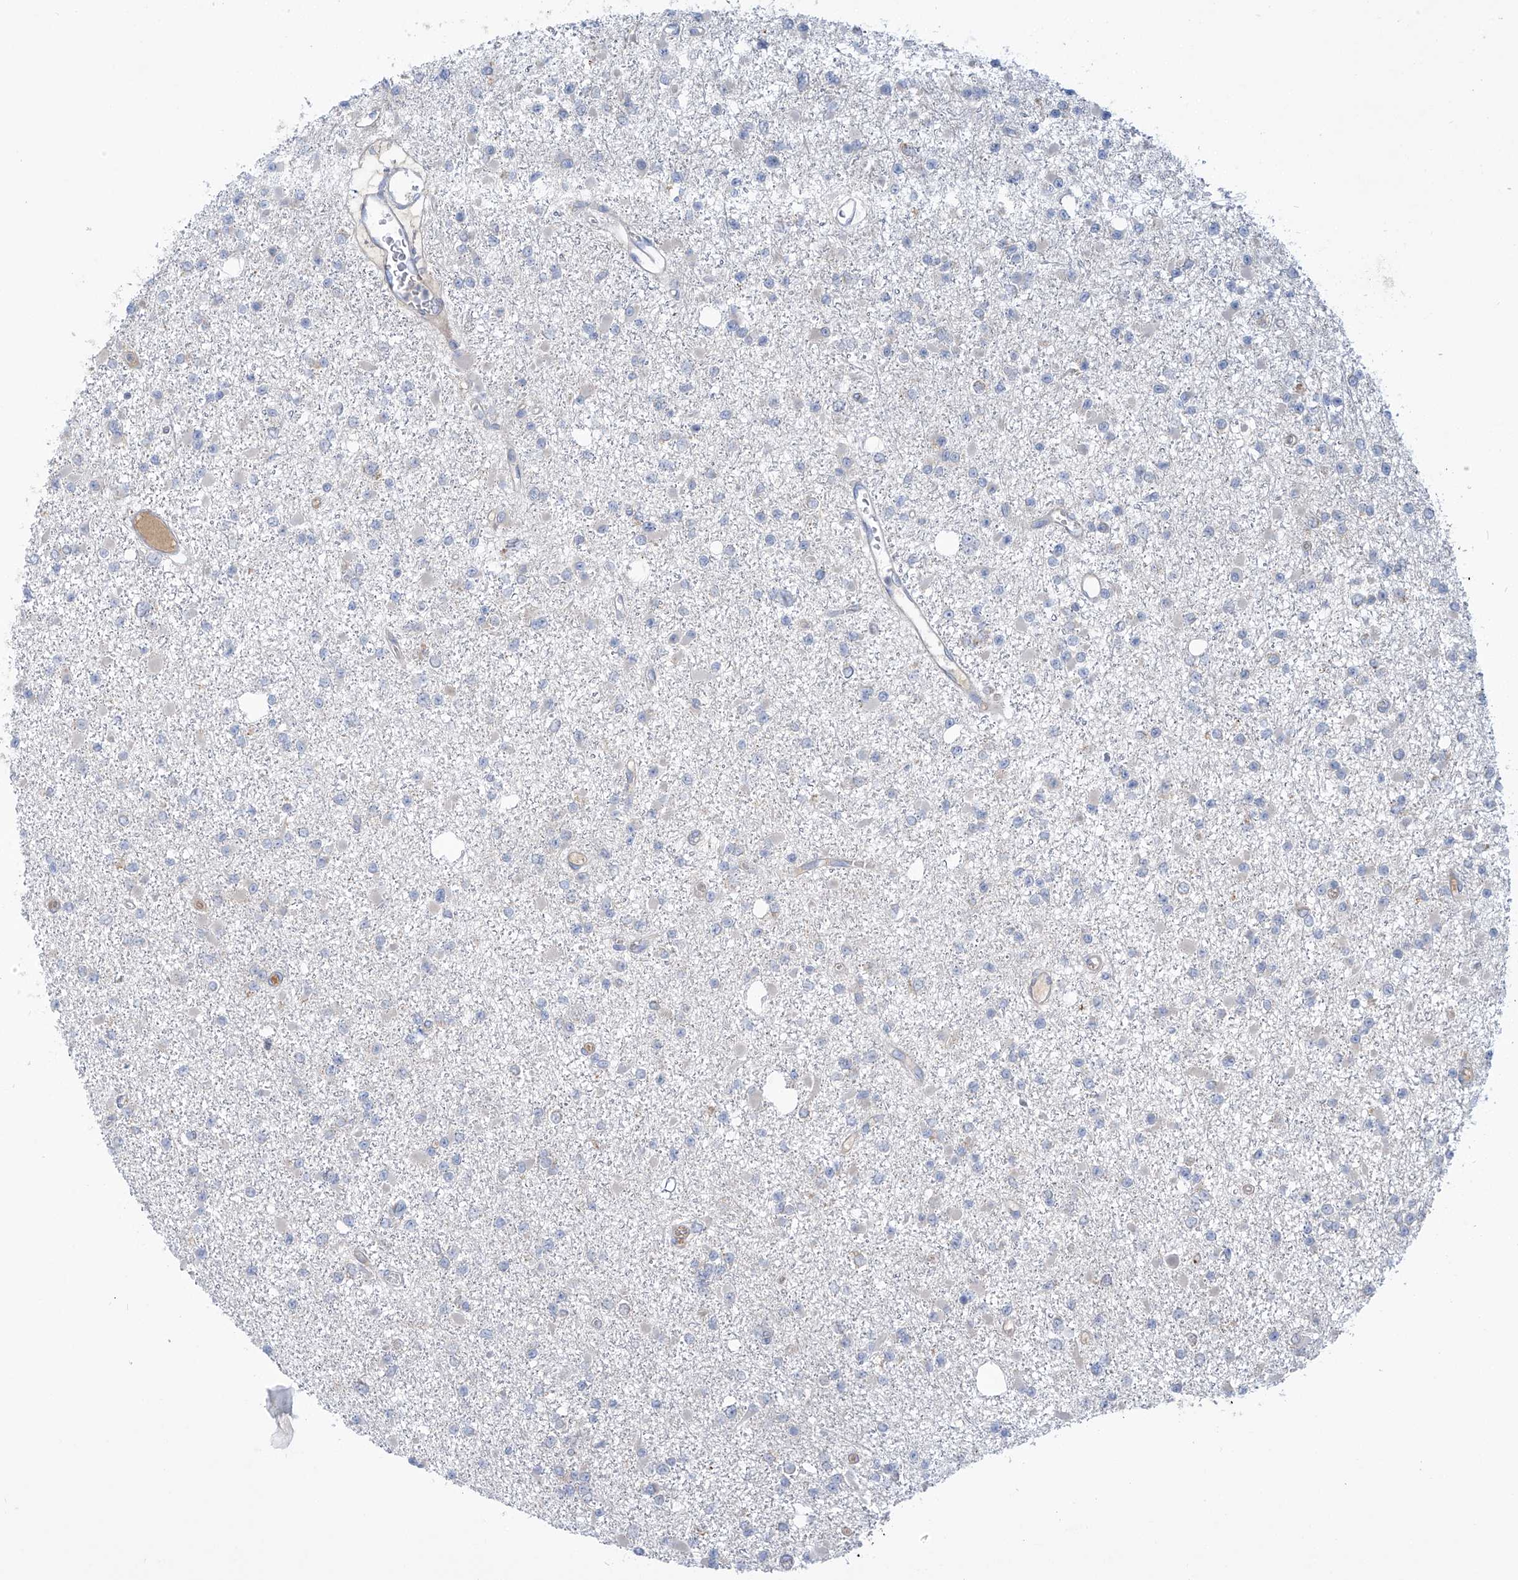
{"staining": {"intensity": "negative", "quantity": "none", "location": "none"}, "tissue": "glioma", "cell_type": "Tumor cells", "image_type": "cancer", "snomed": [{"axis": "morphology", "description": "Glioma, malignant, Low grade"}, {"axis": "topography", "description": "Brain"}], "caption": "High power microscopy image of an IHC photomicrograph of malignant glioma (low-grade), revealing no significant staining in tumor cells.", "gene": "SCGB1D2", "patient": {"sex": "female", "age": 22}}